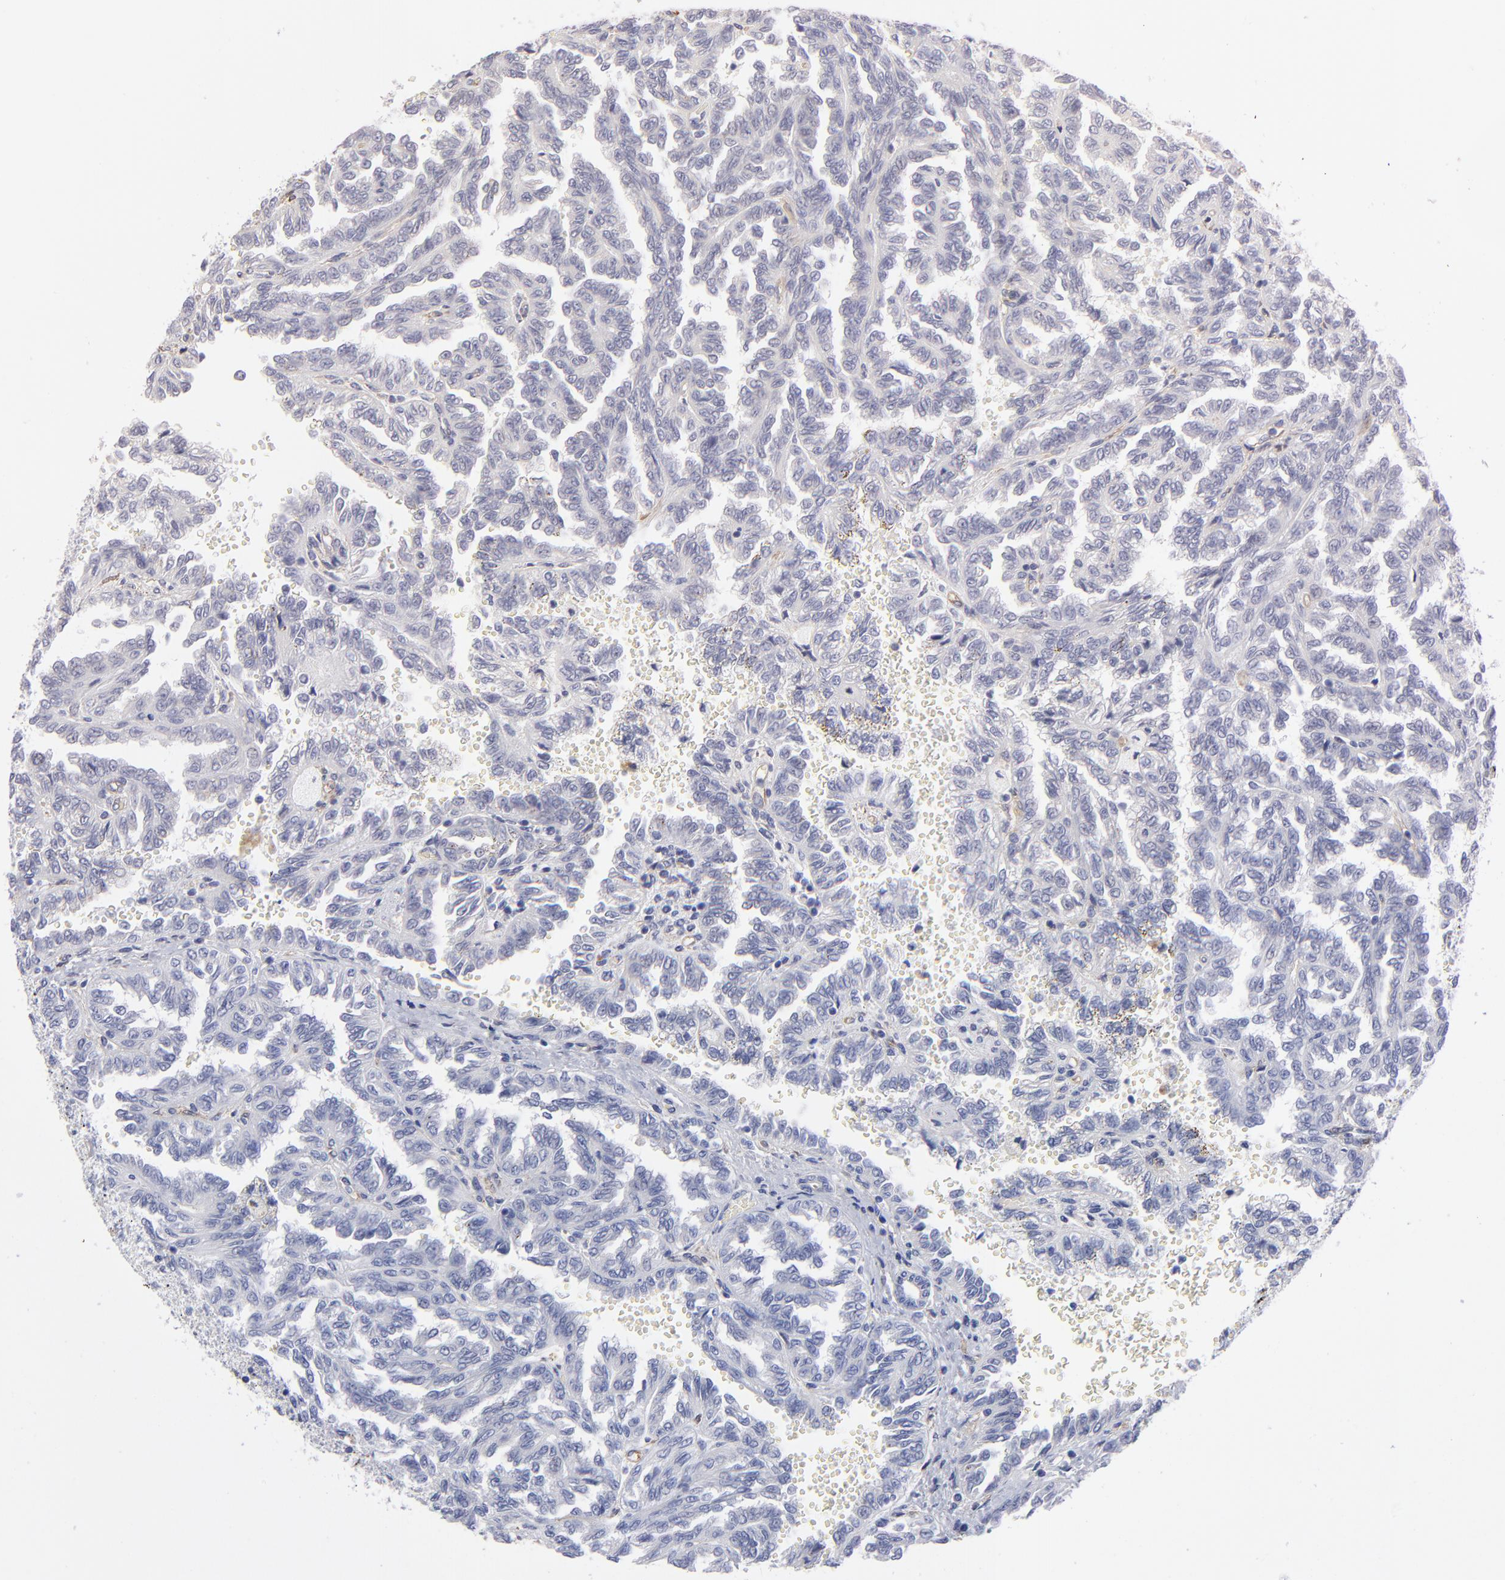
{"staining": {"intensity": "negative", "quantity": "none", "location": "none"}, "tissue": "renal cancer", "cell_type": "Tumor cells", "image_type": "cancer", "snomed": [{"axis": "morphology", "description": "Inflammation, NOS"}, {"axis": "morphology", "description": "Adenocarcinoma, NOS"}, {"axis": "topography", "description": "Kidney"}], "caption": "Photomicrograph shows no significant protein expression in tumor cells of renal adenocarcinoma.", "gene": "CILP", "patient": {"sex": "male", "age": 68}}